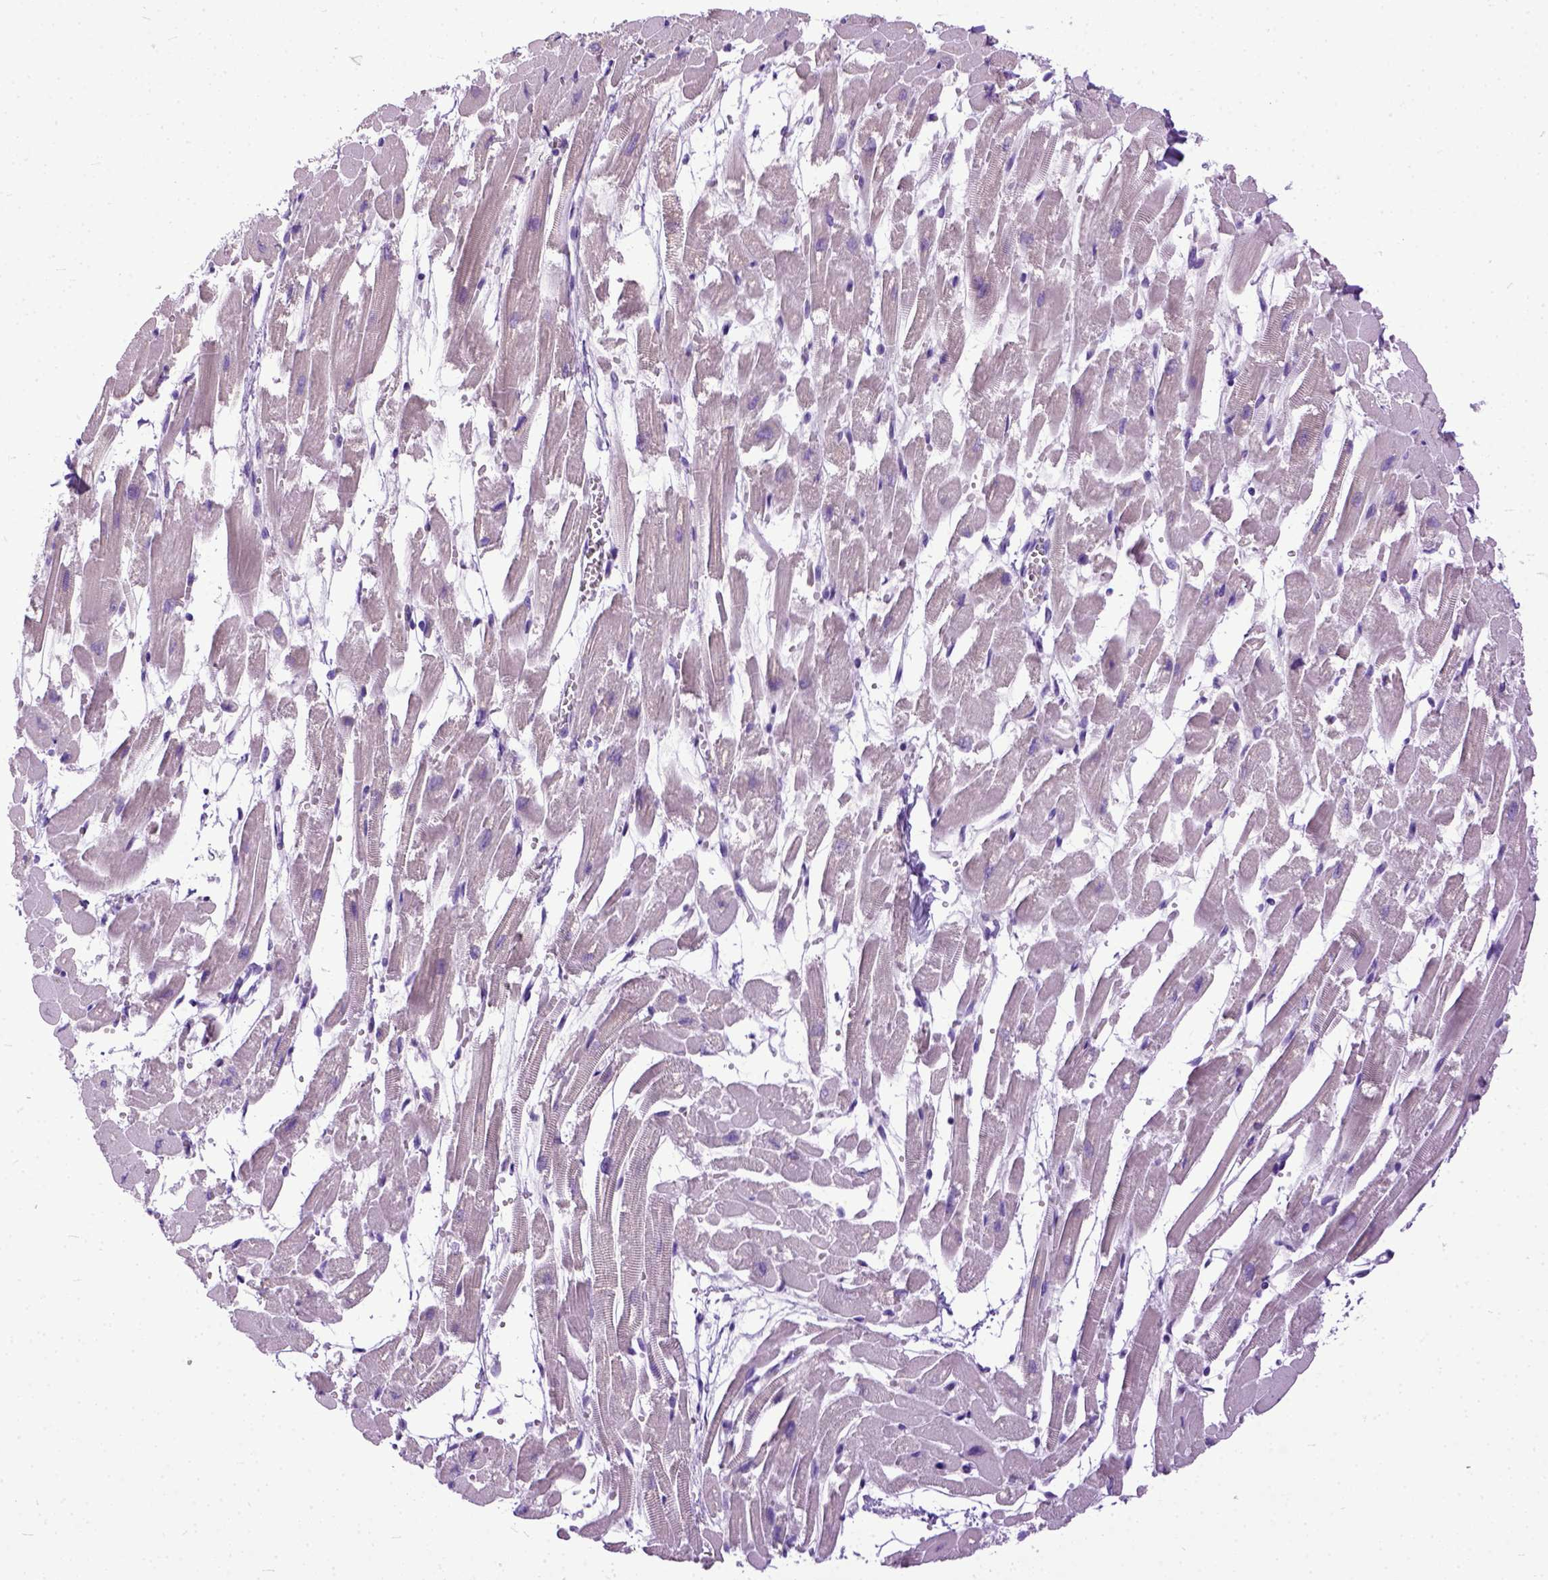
{"staining": {"intensity": "negative", "quantity": "none", "location": "none"}, "tissue": "heart muscle", "cell_type": "Cardiomyocytes", "image_type": "normal", "snomed": [{"axis": "morphology", "description": "Normal tissue, NOS"}, {"axis": "topography", "description": "Heart"}], "caption": "This histopathology image is of normal heart muscle stained with immunohistochemistry (IHC) to label a protein in brown with the nuclei are counter-stained blue. There is no expression in cardiomyocytes. The staining is performed using DAB brown chromogen with nuclei counter-stained in using hematoxylin.", "gene": "PPL", "patient": {"sex": "female", "age": 52}}